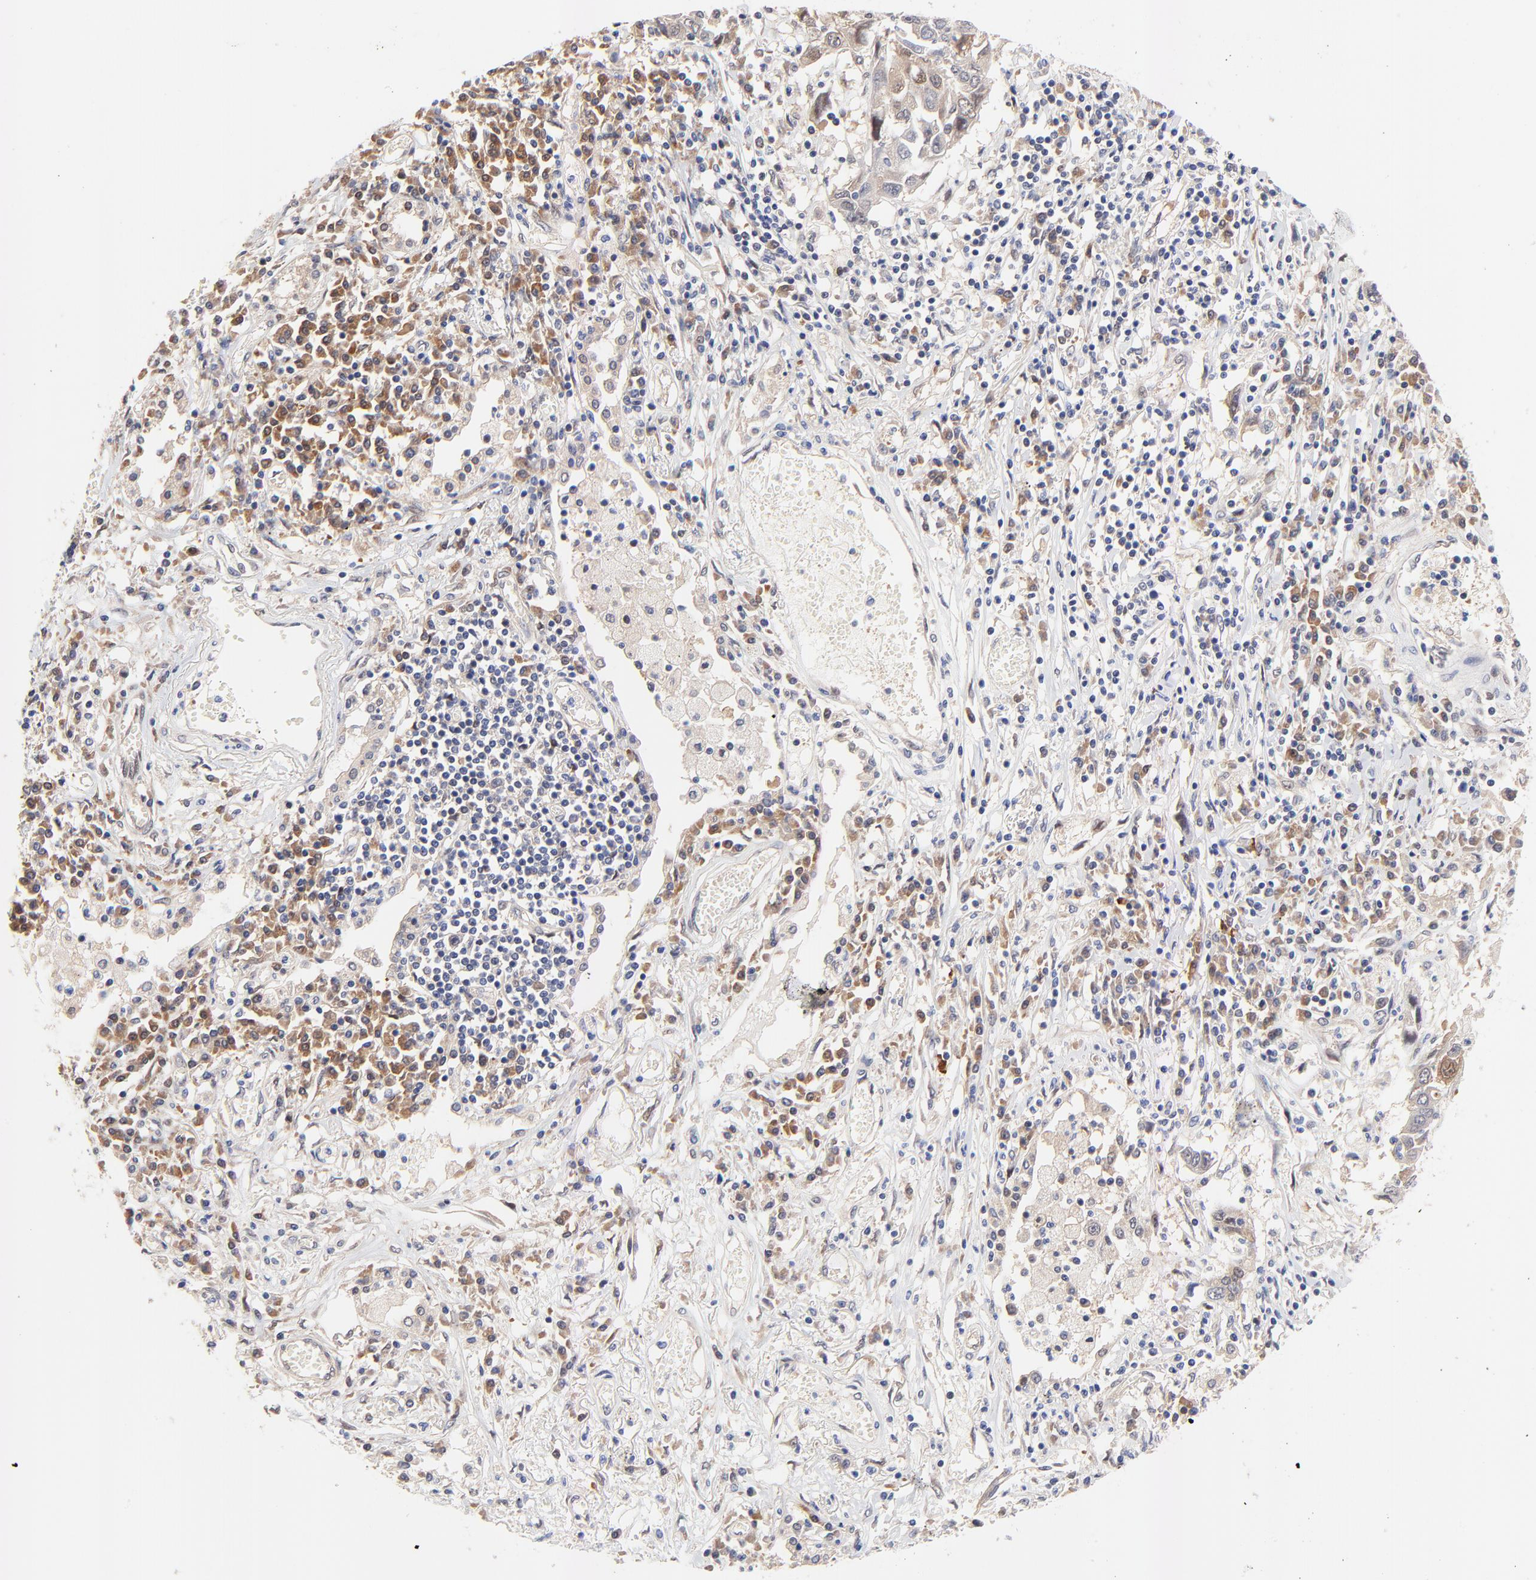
{"staining": {"intensity": "weak", "quantity": "<25%", "location": "cytoplasmic/membranous"}, "tissue": "lung cancer", "cell_type": "Tumor cells", "image_type": "cancer", "snomed": [{"axis": "morphology", "description": "Squamous cell carcinoma, NOS"}, {"axis": "topography", "description": "Lung"}], "caption": "Tumor cells show no significant protein staining in lung cancer (squamous cell carcinoma).", "gene": "TXNL1", "patient": {"sex": "male", "age": 71}}